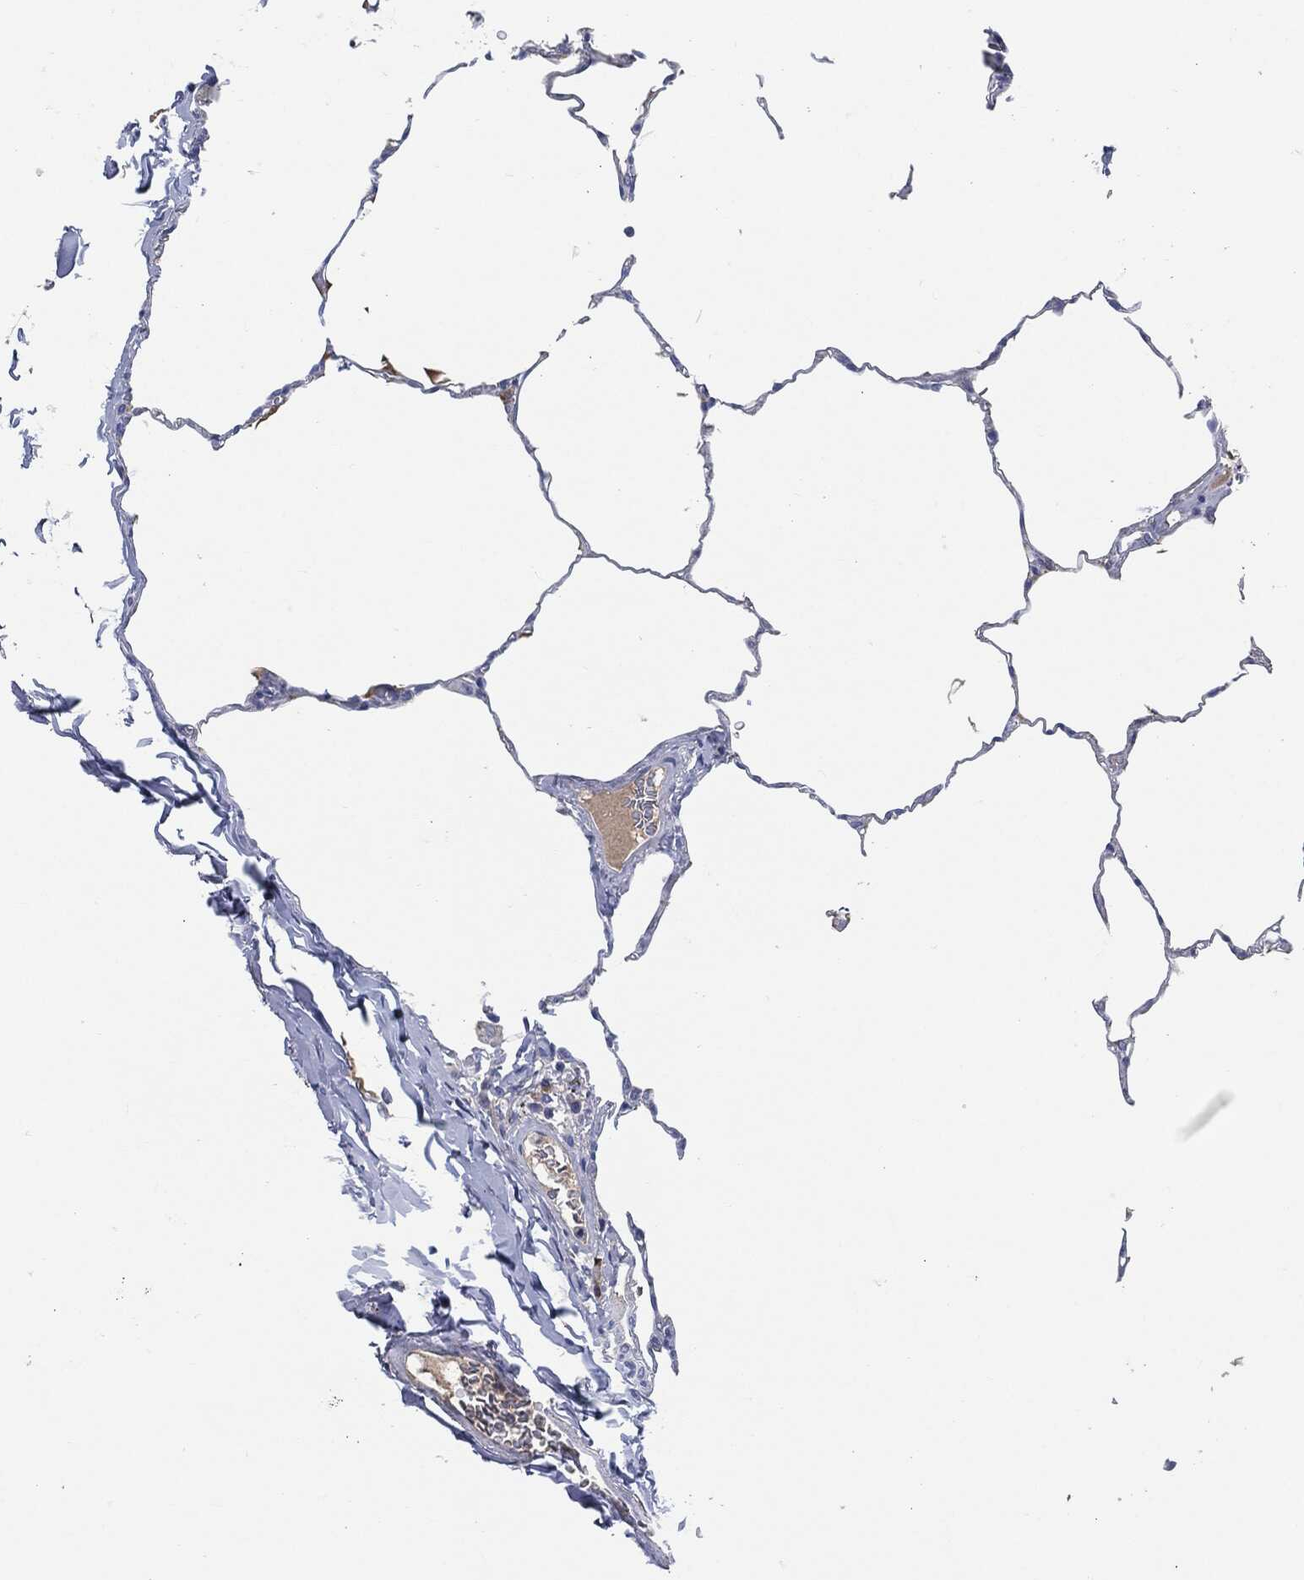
{"staining": {"intensity": "negative", "quantity": "none", "location": "none"}, "tissue": "lung", "cell_type": "Alveolar cells", "image_type": "normal", "snomed": [{"axis": "morphology", "description": "Normal tissue, NOS"}, {"axis": "morphology", "description": "Adenocarcinoma, metastatic, NOS"}, {"axis": "topography", "description": "Lung"}], "caption": "The immunohistochemistry (IHC) image has no significant expression in alveolar cells of lung. (DAB (3,3'-diaminobenzidine) immunohistochemistry (IHC) with hematoxylin counter stain).", "gene": "CD27", "patient": {"sex": "male", "age": 45}}